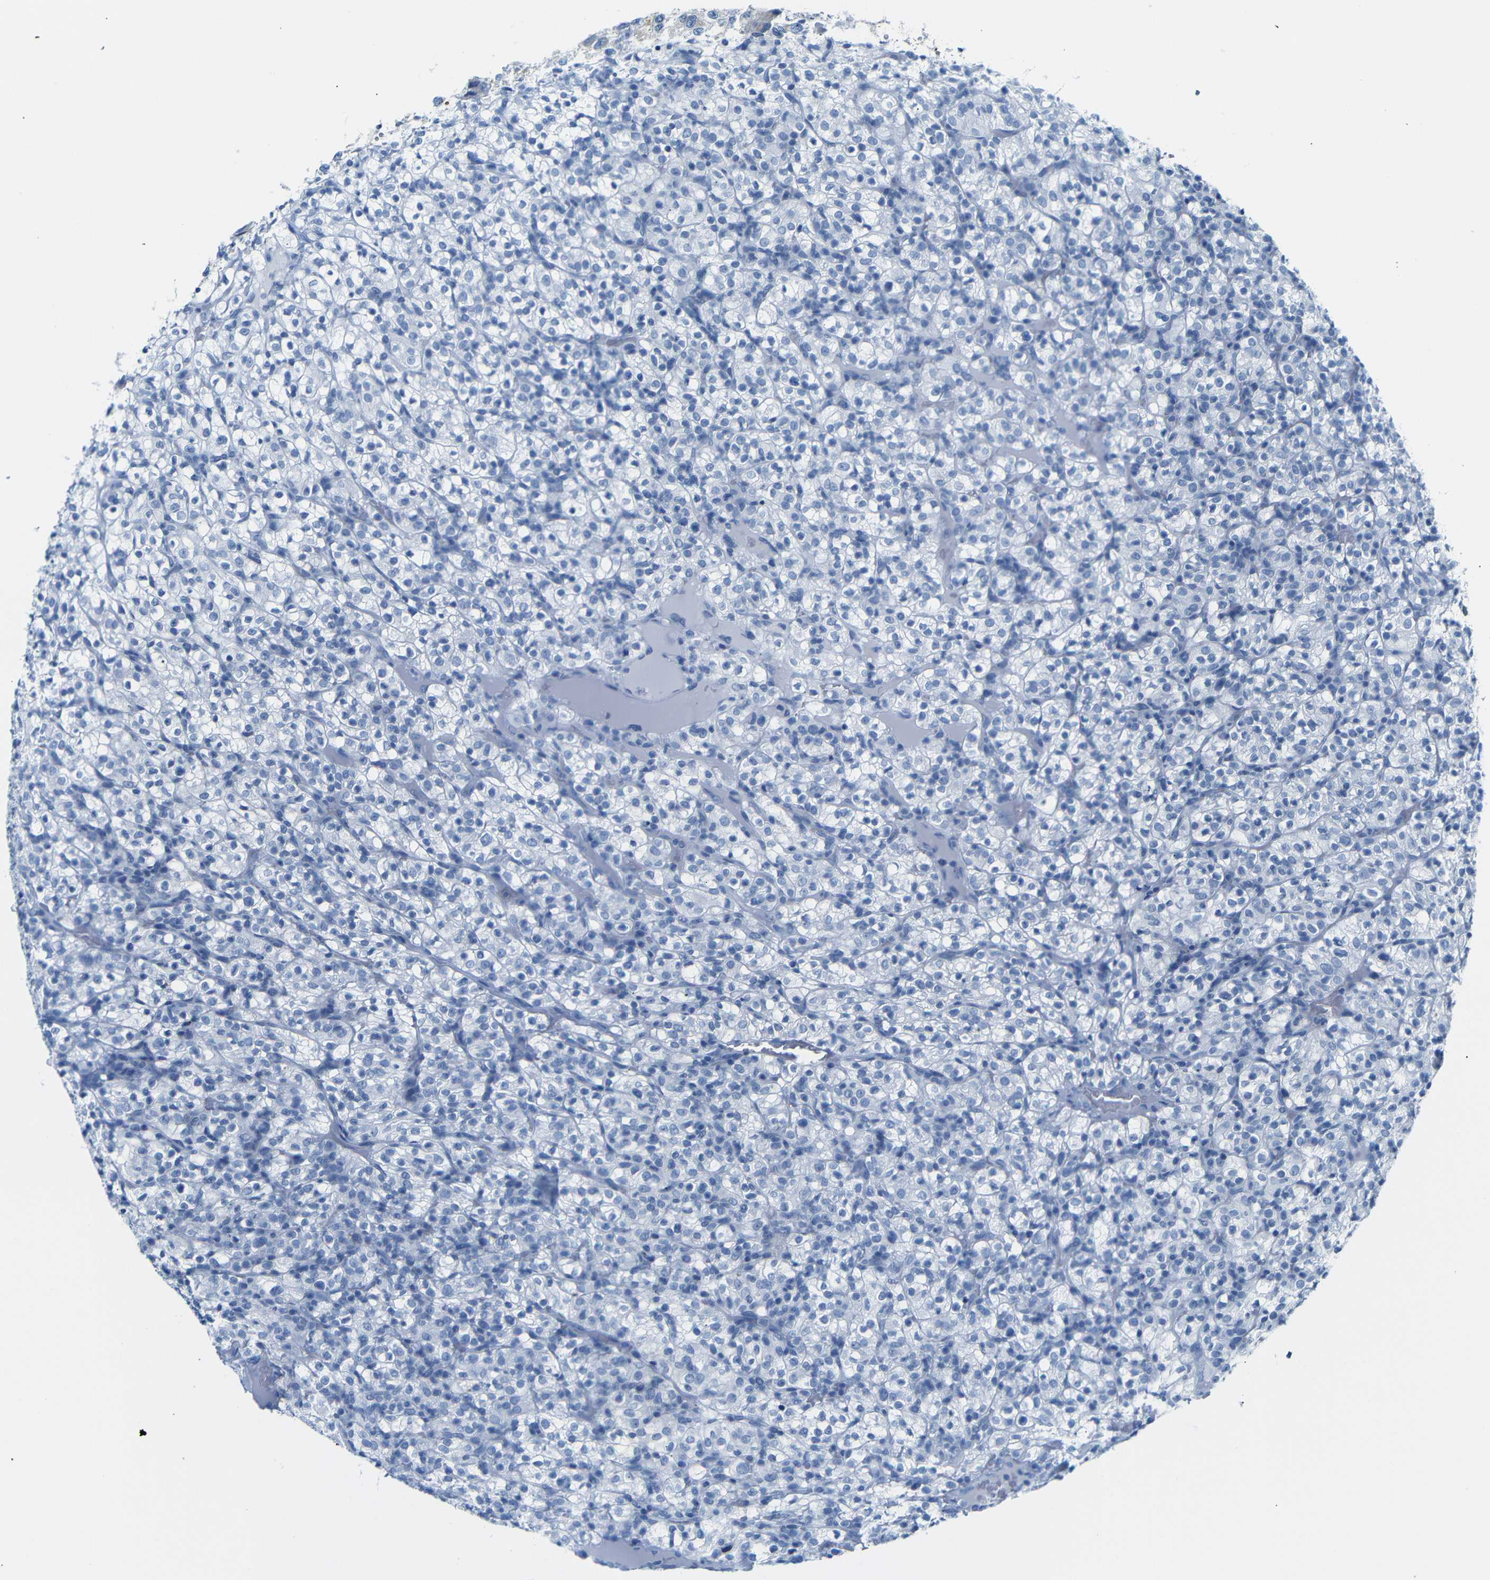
{"staining": {"intensity": "negative", "quantity": "none", "location": "none"}, "tissue": "renal cancer", "cell_type": "Tumor cells", "image_type": "cancer", "snomed": [{"axis": "morphology", "description": "Normal tissue, NOS"}, {"axis": "morphology", "description": "Adenocarcinoma, NOS"}, {"axis": "topography", "description": "Kidney"}], "caption": "This is an immunohistochemistry (IHC) histopathology image of renal adenocarcinoma. There is no staining in tumor cells.", "gene": "DYNAP", "patient": {"sex": "female", "age": 72}}